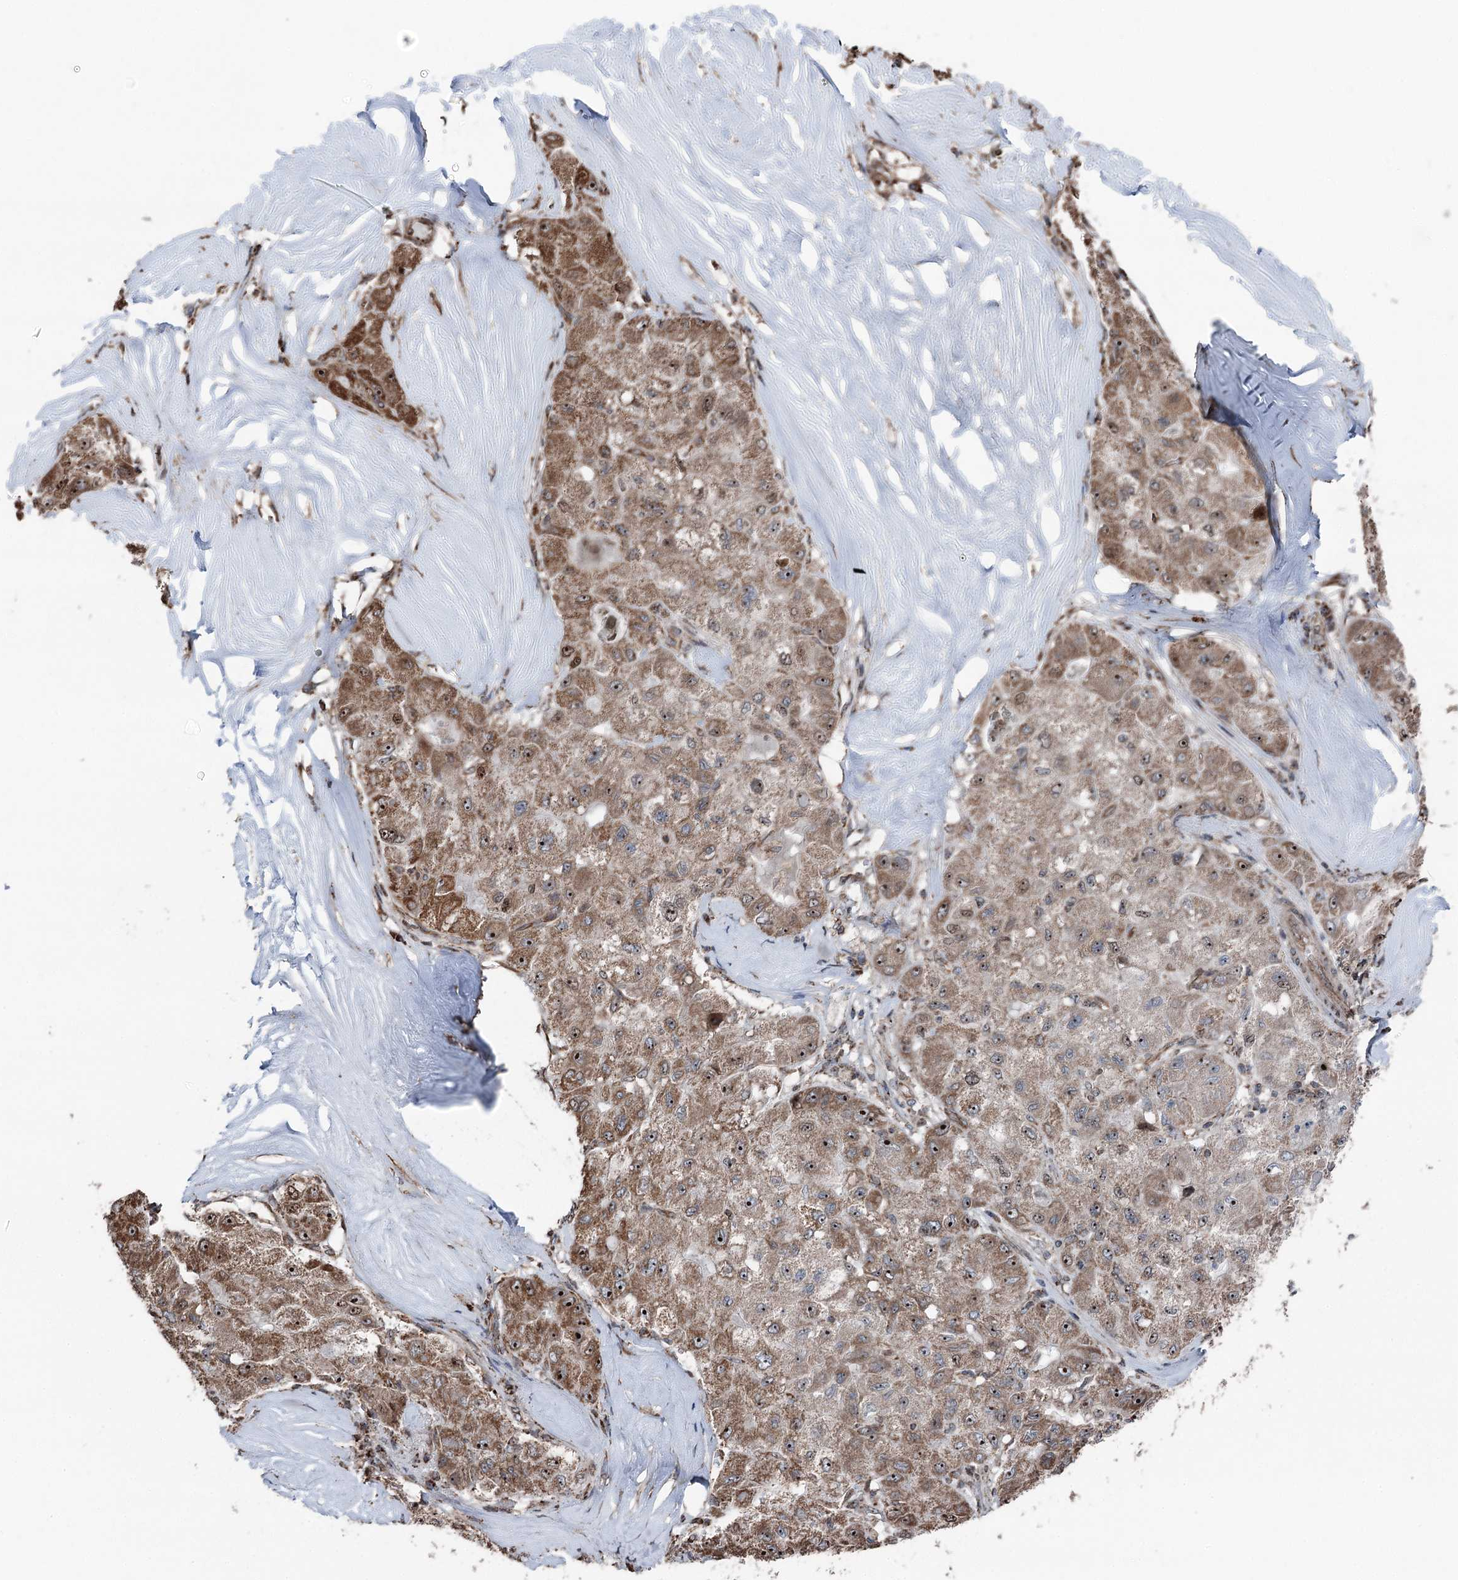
{"staining": {"intensity": "strong", "quantity": ">75%", "location": "cytoplasmic/membranous,nuclear"}, "tissue": "liver cancer", "cell_type": "Tumor cells", "image_type": "cancer", "snomed": [{"axis": "morphology", "description": "Carcinoma, Hepatocellular, NOS"}, {"axis": "topography", "description": "Liver"}], "caption": "DAB (3,3'-diaminobenzidine) immunohistochemical staining of human liver cancer displays strong cytoplasmic/membranous and nuclear protein positivity in approximately >75% of tumor cells.", "gene": "STEEP1", "patient": {"sex": "male", "age": 80}}